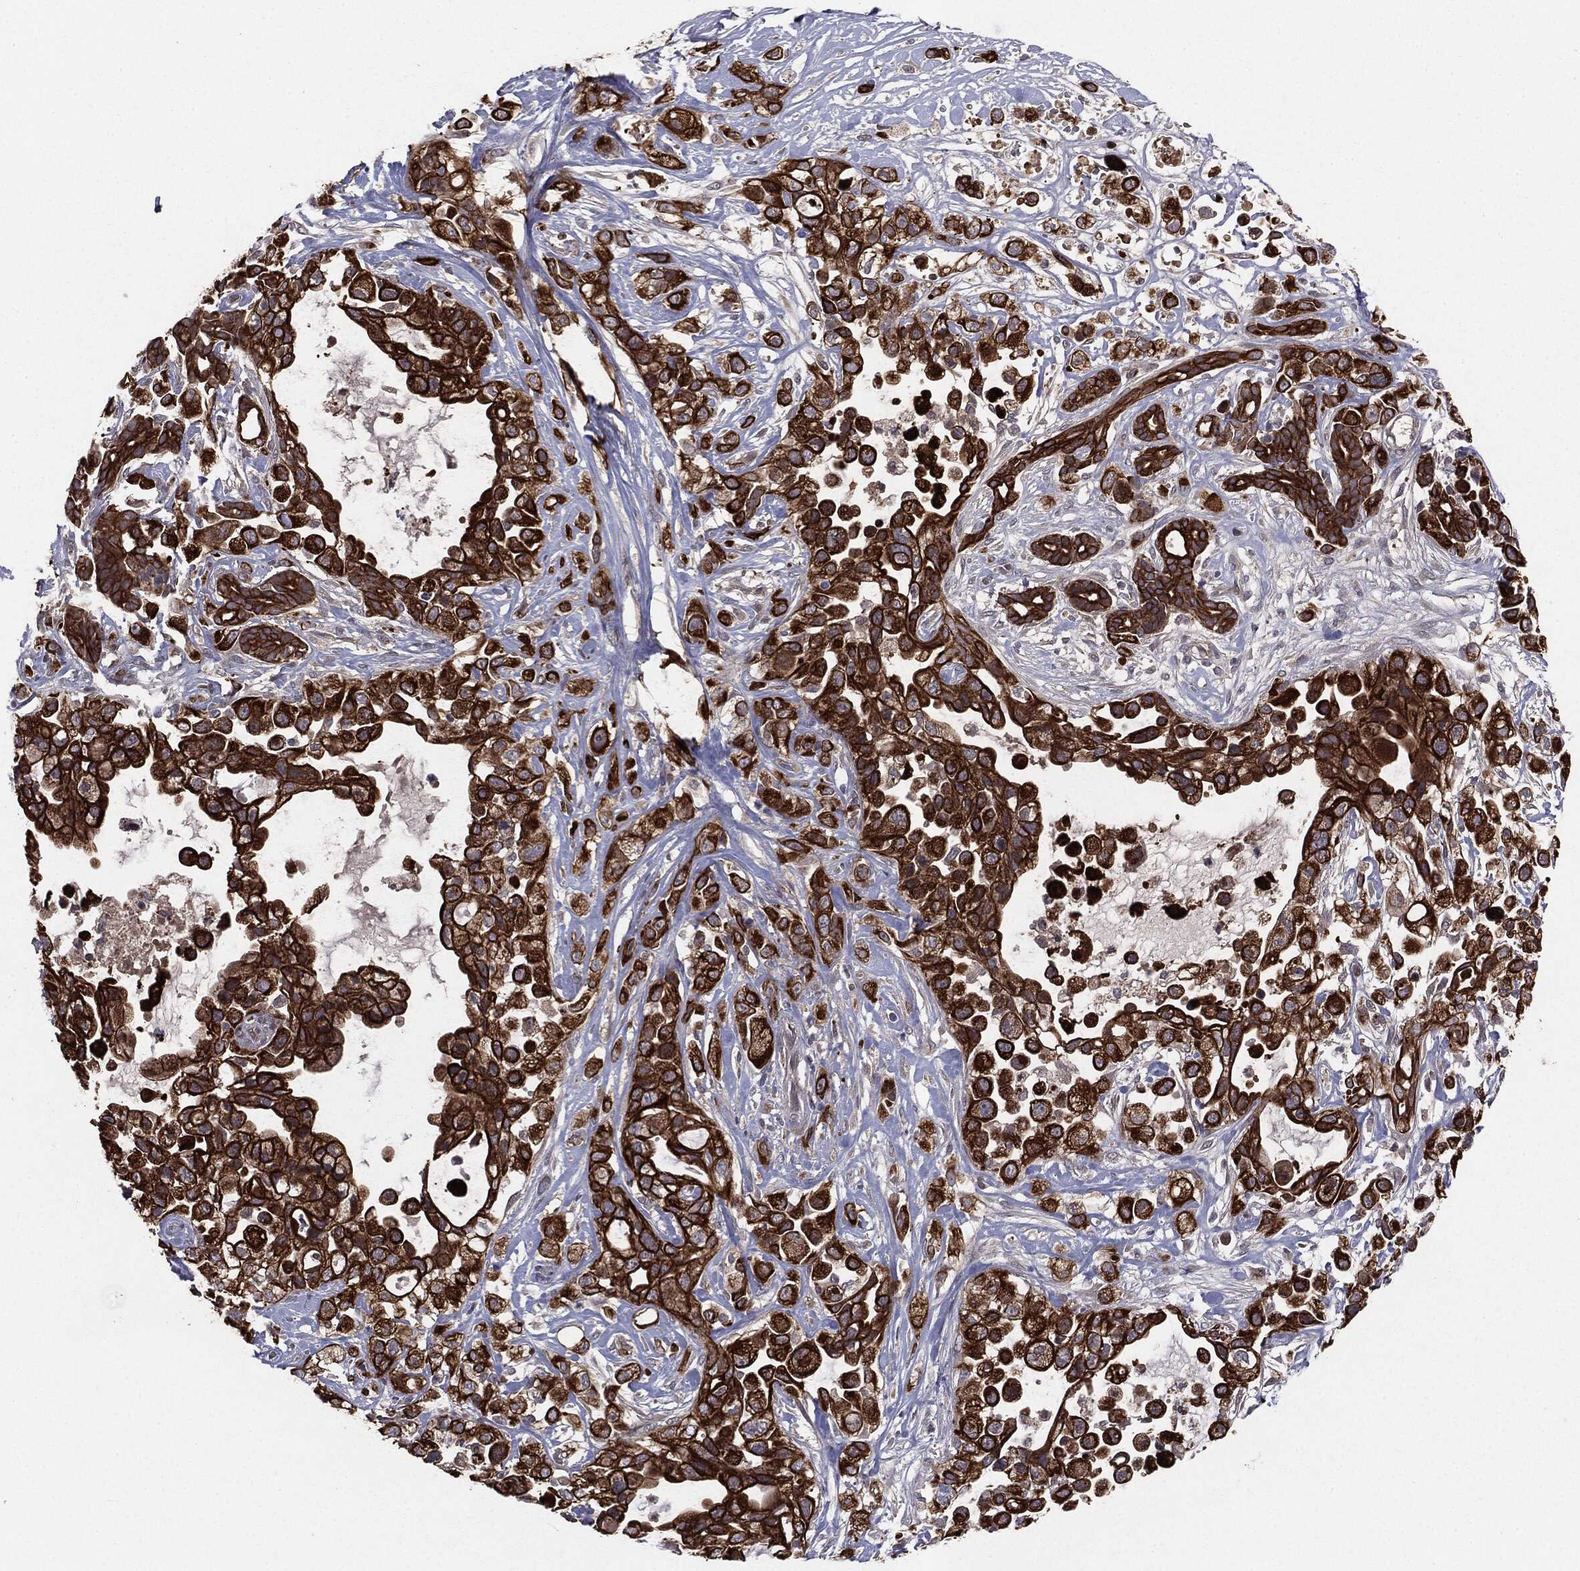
{"staining": {"intensity": "strong", "quantity": ">75%", "location": "cytoplasmic/membranous"}, "tissue": "pancreatic cancer", "cell_type": "Tumor cells", "image_type": "cancer", "snomed": [{"axis": "morphology", "description": "Adenocarcinoma, NOS"}, {"axis": "topography", "description": "Pancreas"}], "caption": "The histopathology image demonstrates a brown stain indicating the presence of a protein in the cytoplasmic/membranous of tumor cells in pancreatic cancer (adenocarcinoma).", "gene": "KRT7", "patient": {"sex": "male", "age": 44}}